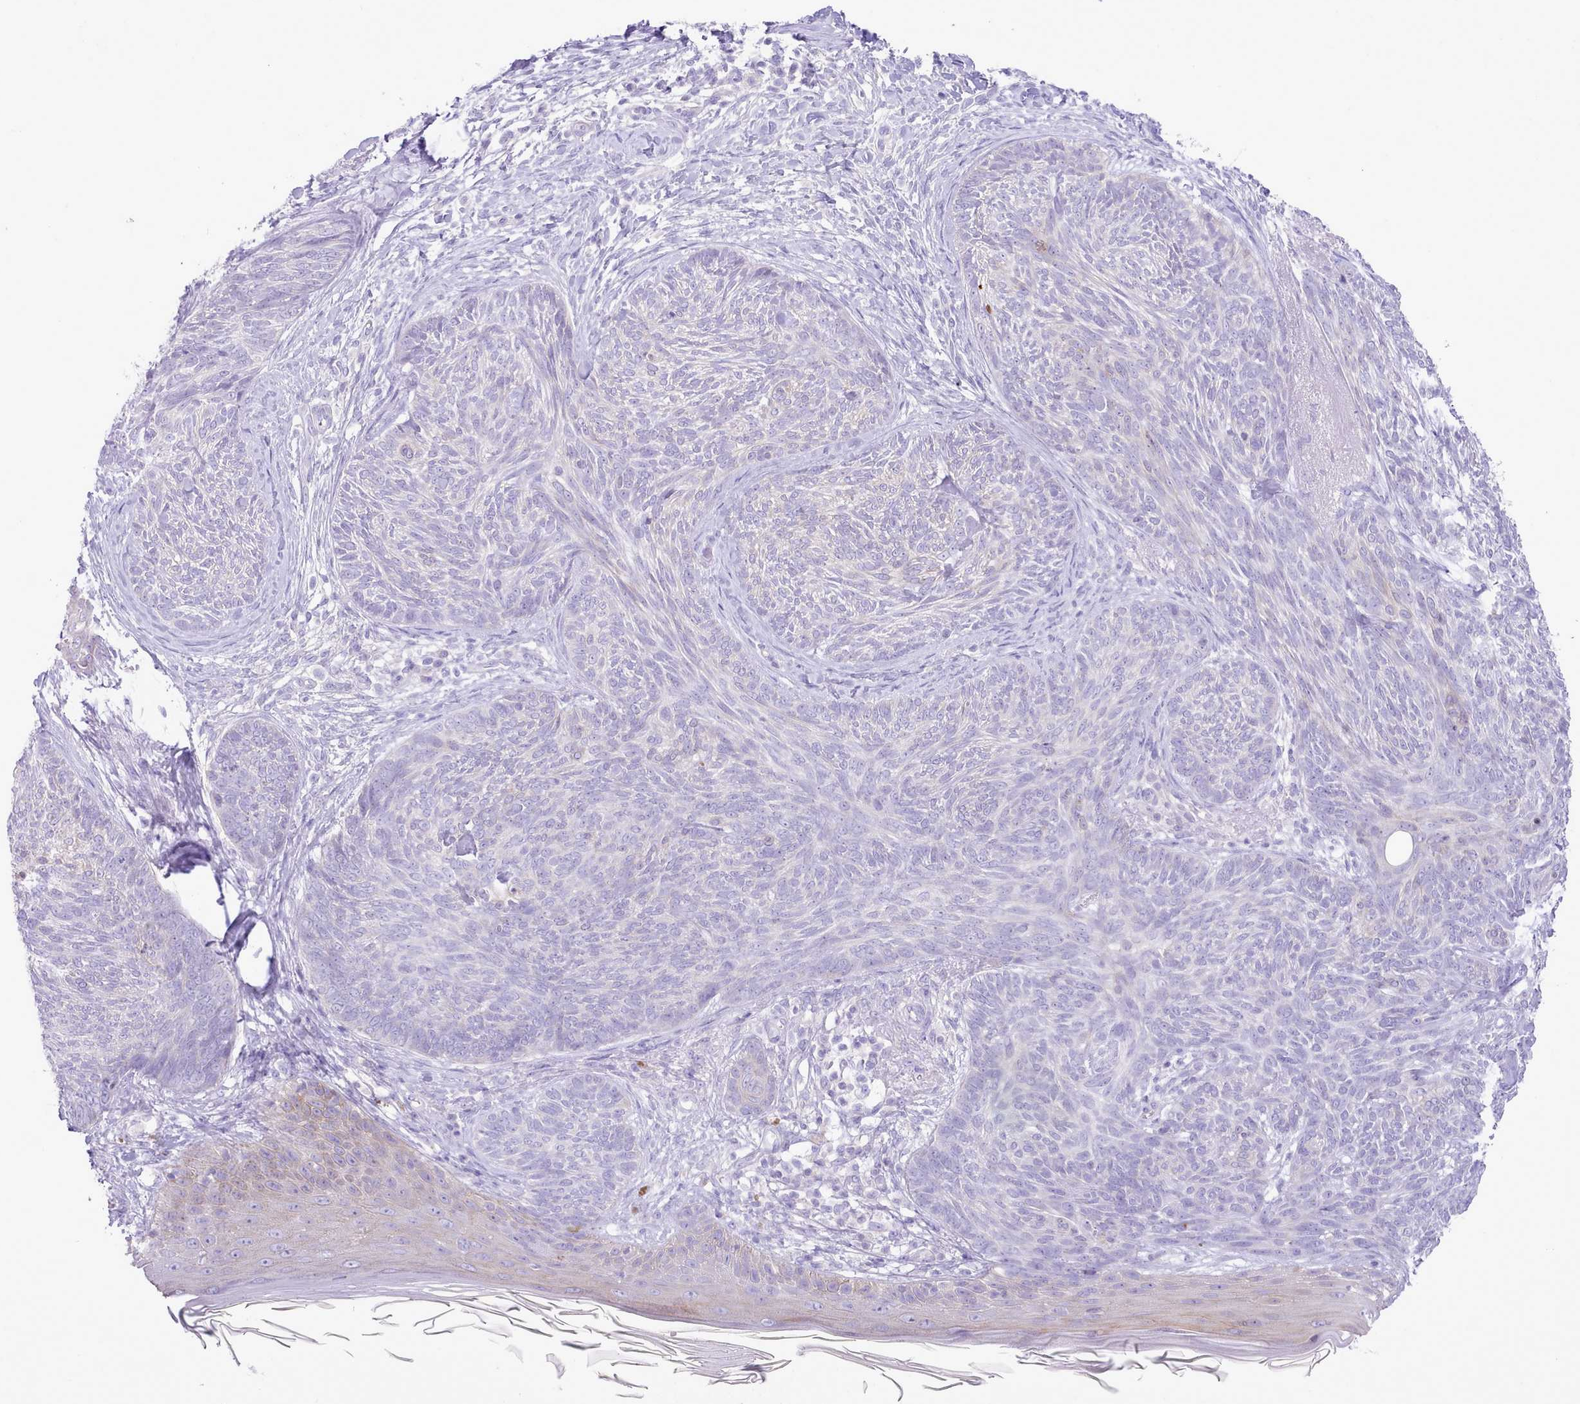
{"staining": {"intensity": "negative", "quantity": "none", "location": "none"}, "tissue": "skin cancer", "cell_type": "Tumor cells", "image_type": "cancer", "snomed": [{"axis": "morphology", "description": "Basal cell carcinoma"}, {"axis": "topography", "description": "Skin"}], "caption": "Basal cell carcinoma (skin) stained for a protein using immunohistochemistry reveals no positivity tumor cells.", "gene": "MDFI", "patient": {"sex": "male", "age": 73}}